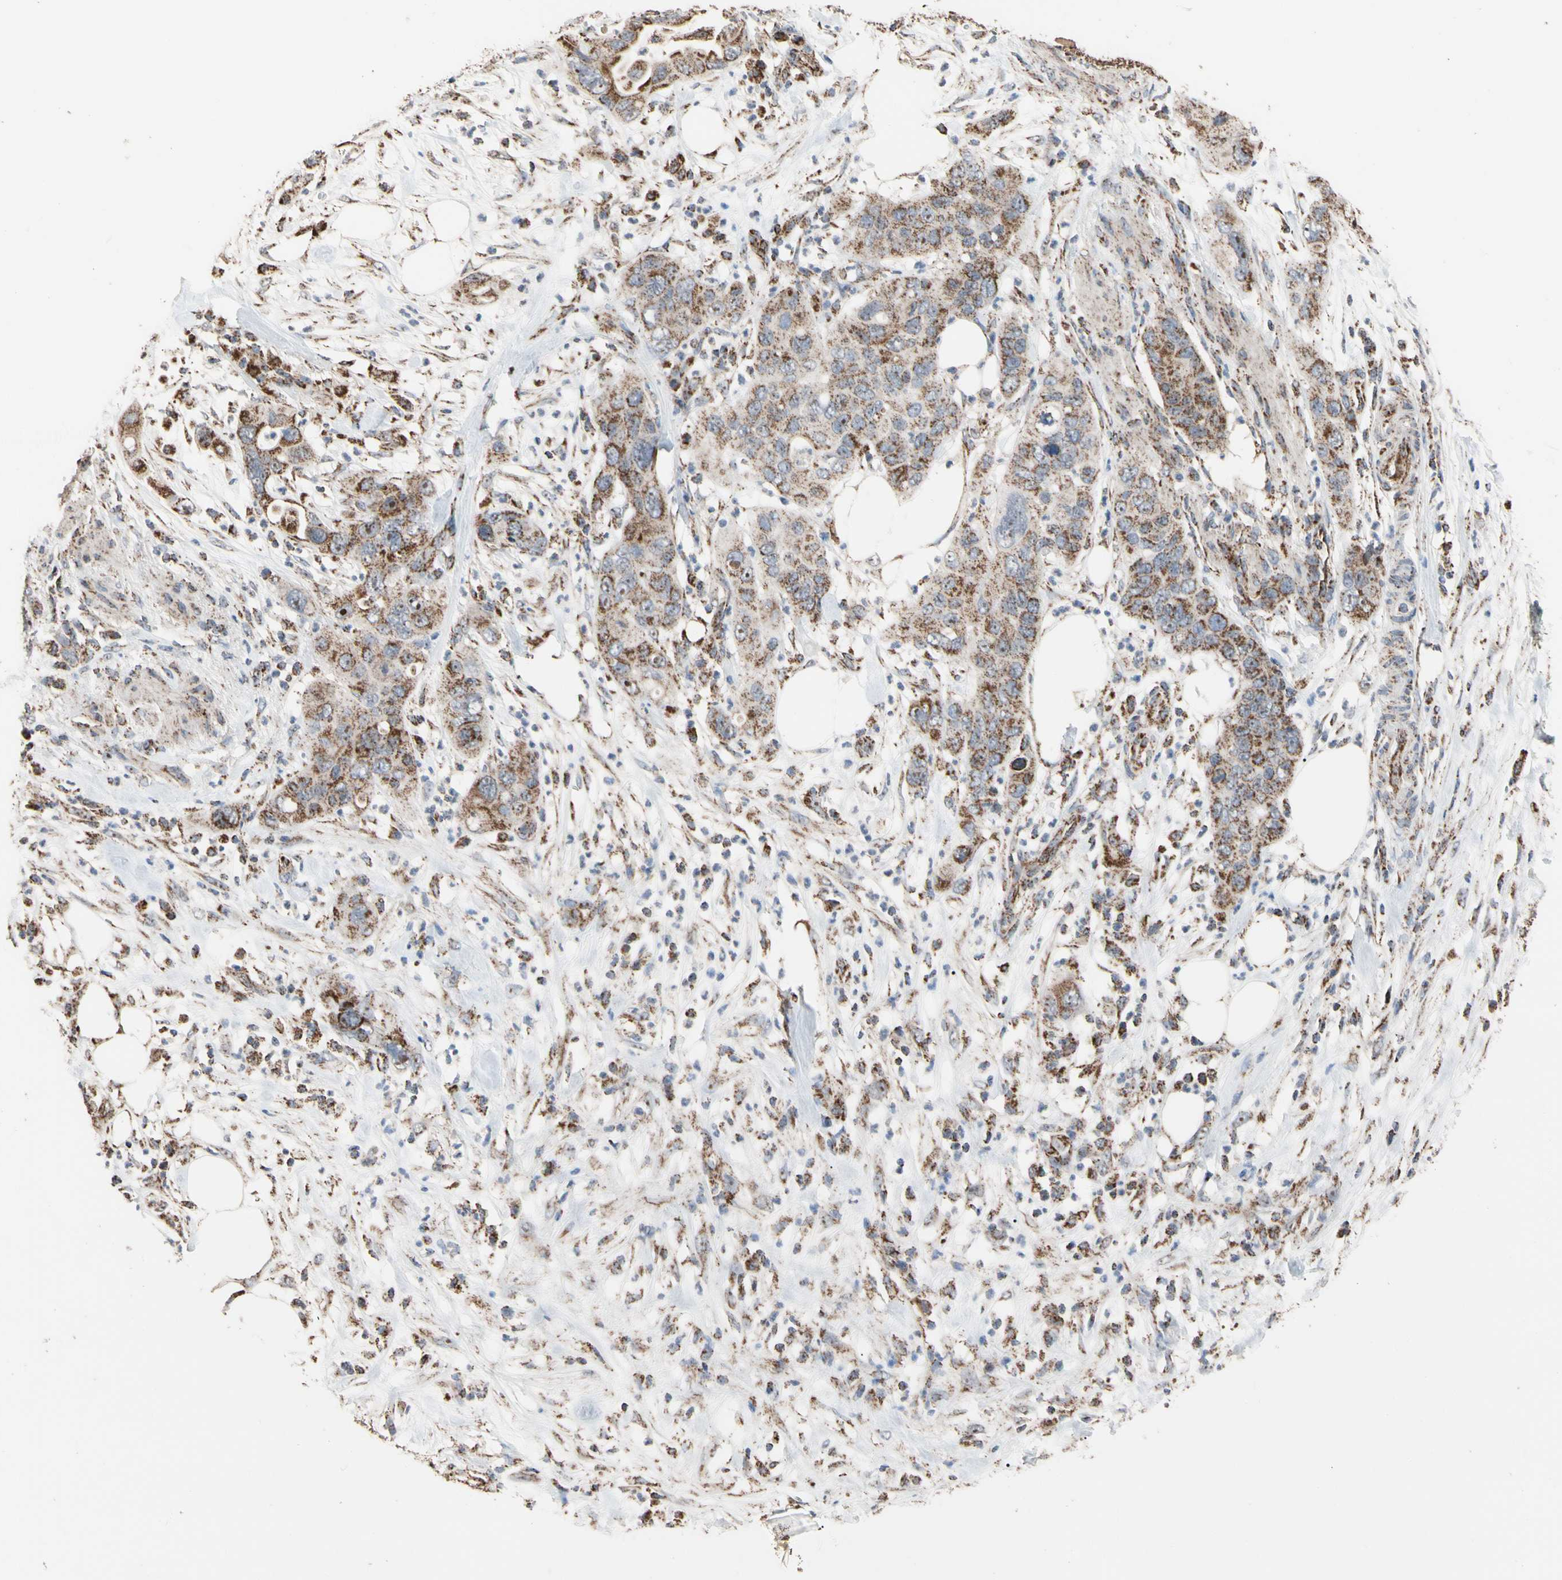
{"staining": {"intensity": "strong", "quantity": ">75%", "location": "cytoplasmic/membranous"}, "tissue": "pancreatic cancer", "cell_type": "Tumor cells", "image_type": "cancer", "snomed": [{"axis": "morphology", "description": "Adenocarcinoma, NOS"}, {"axis": "topography", "description": "Pancreas"}], "caption": "Strong cytoplasmic/membranous protein staining is seen in approximately >75% of tumor cells in pancreatic adenocarcinoma.", "gene": "FAM110B", "patient": {"sex": "female", "age": 71}}